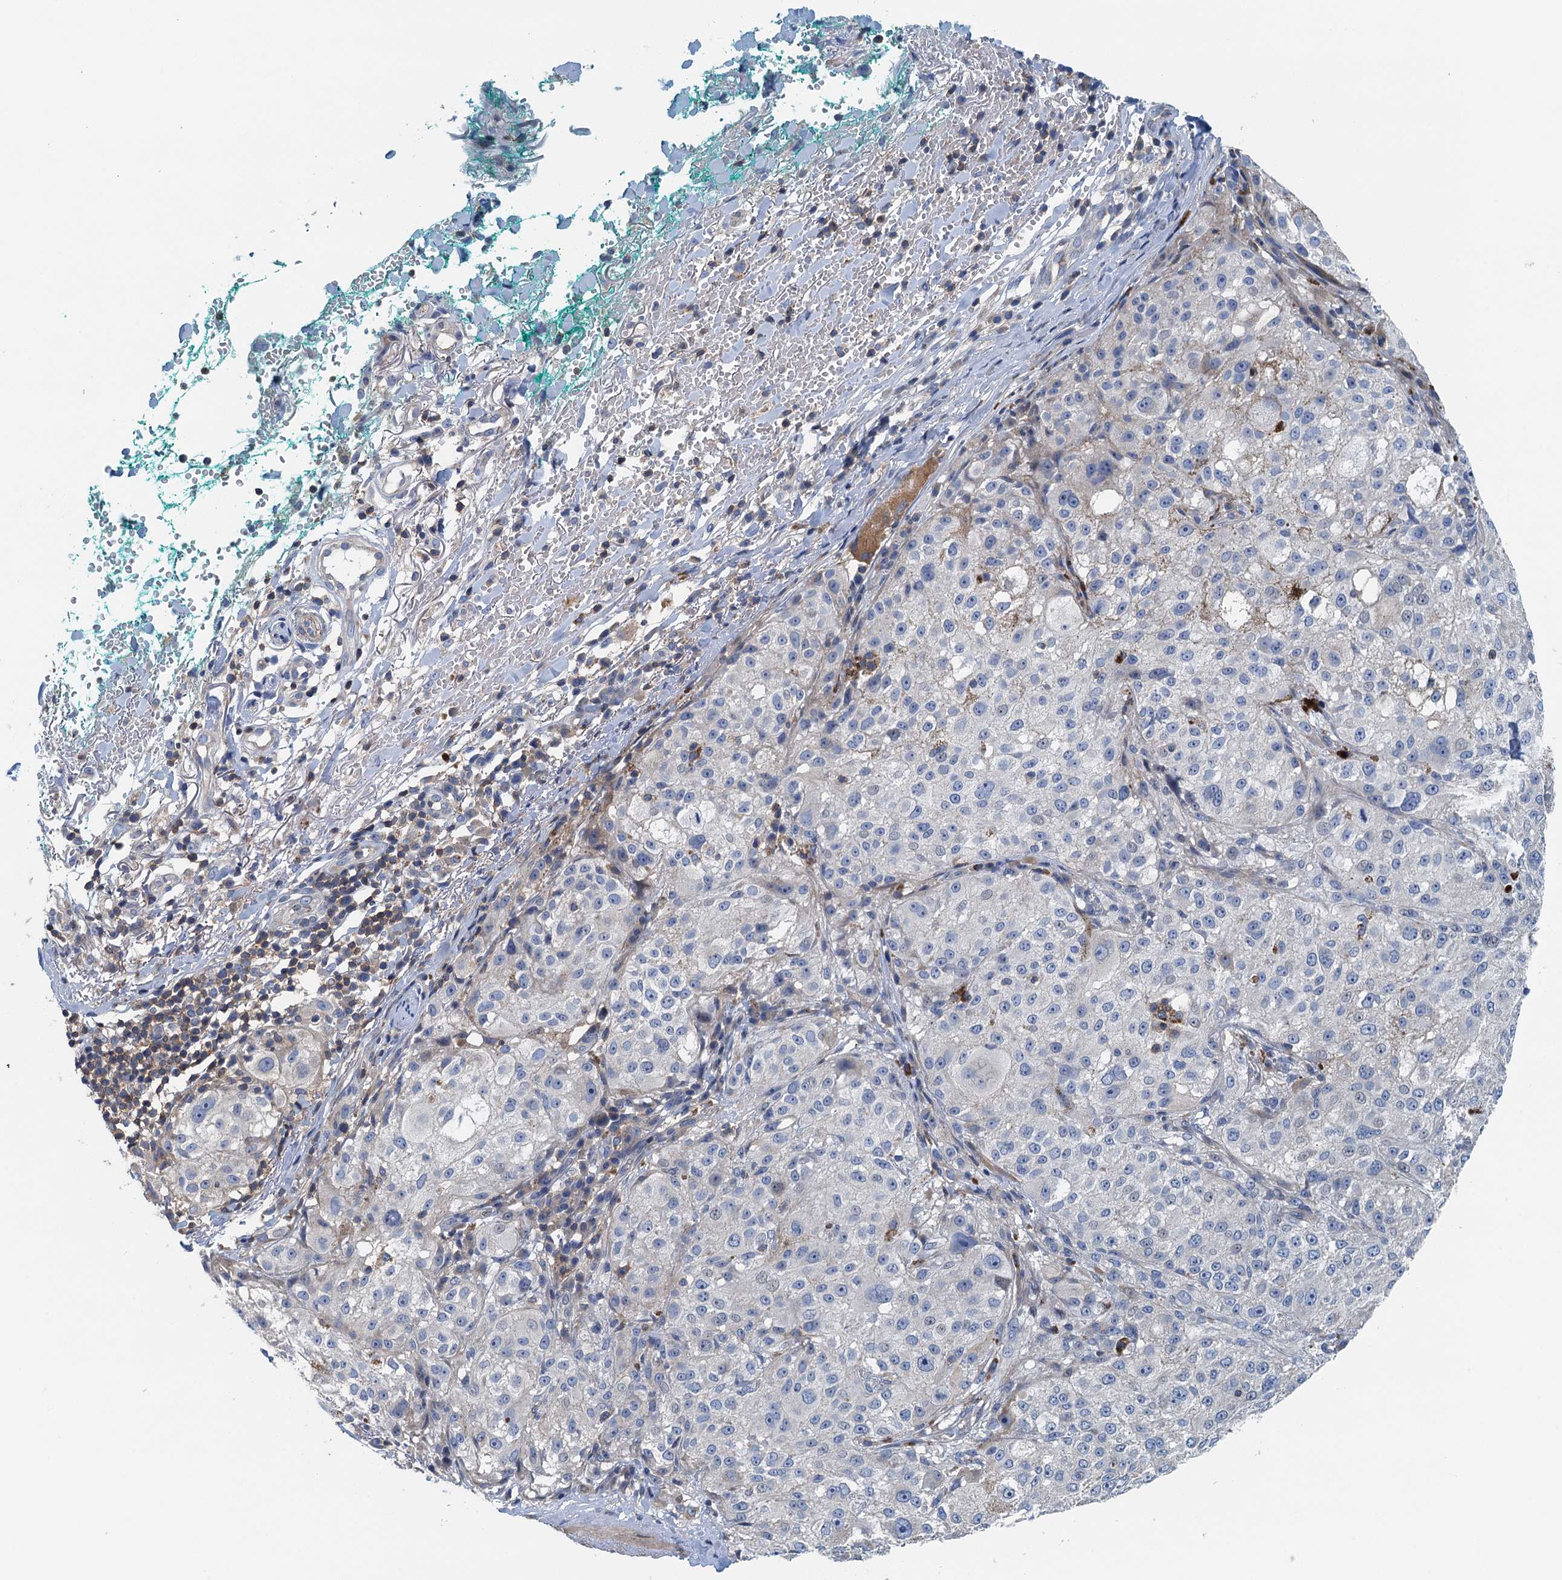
{"staining": {"intensity": "negative", "quantity": "none", "location": "none"}, "tissue": "melanoma", "cell_type": "Tumor cells", "image_type": "cancer", "snomed": [{"axis": "morphology", "description": "Necrosis, NOS"}, {"axis": "morphology", "description": "Malignant melanoma, NOS"}, {"axis": "topography", "description": "Skin"}], "caption": "Protein analysis of malignant melanoma reveals no significant positivity in tumor cells.", "gene": "PPP1R14D", "patient": {"sex": "female", "age": 87}}